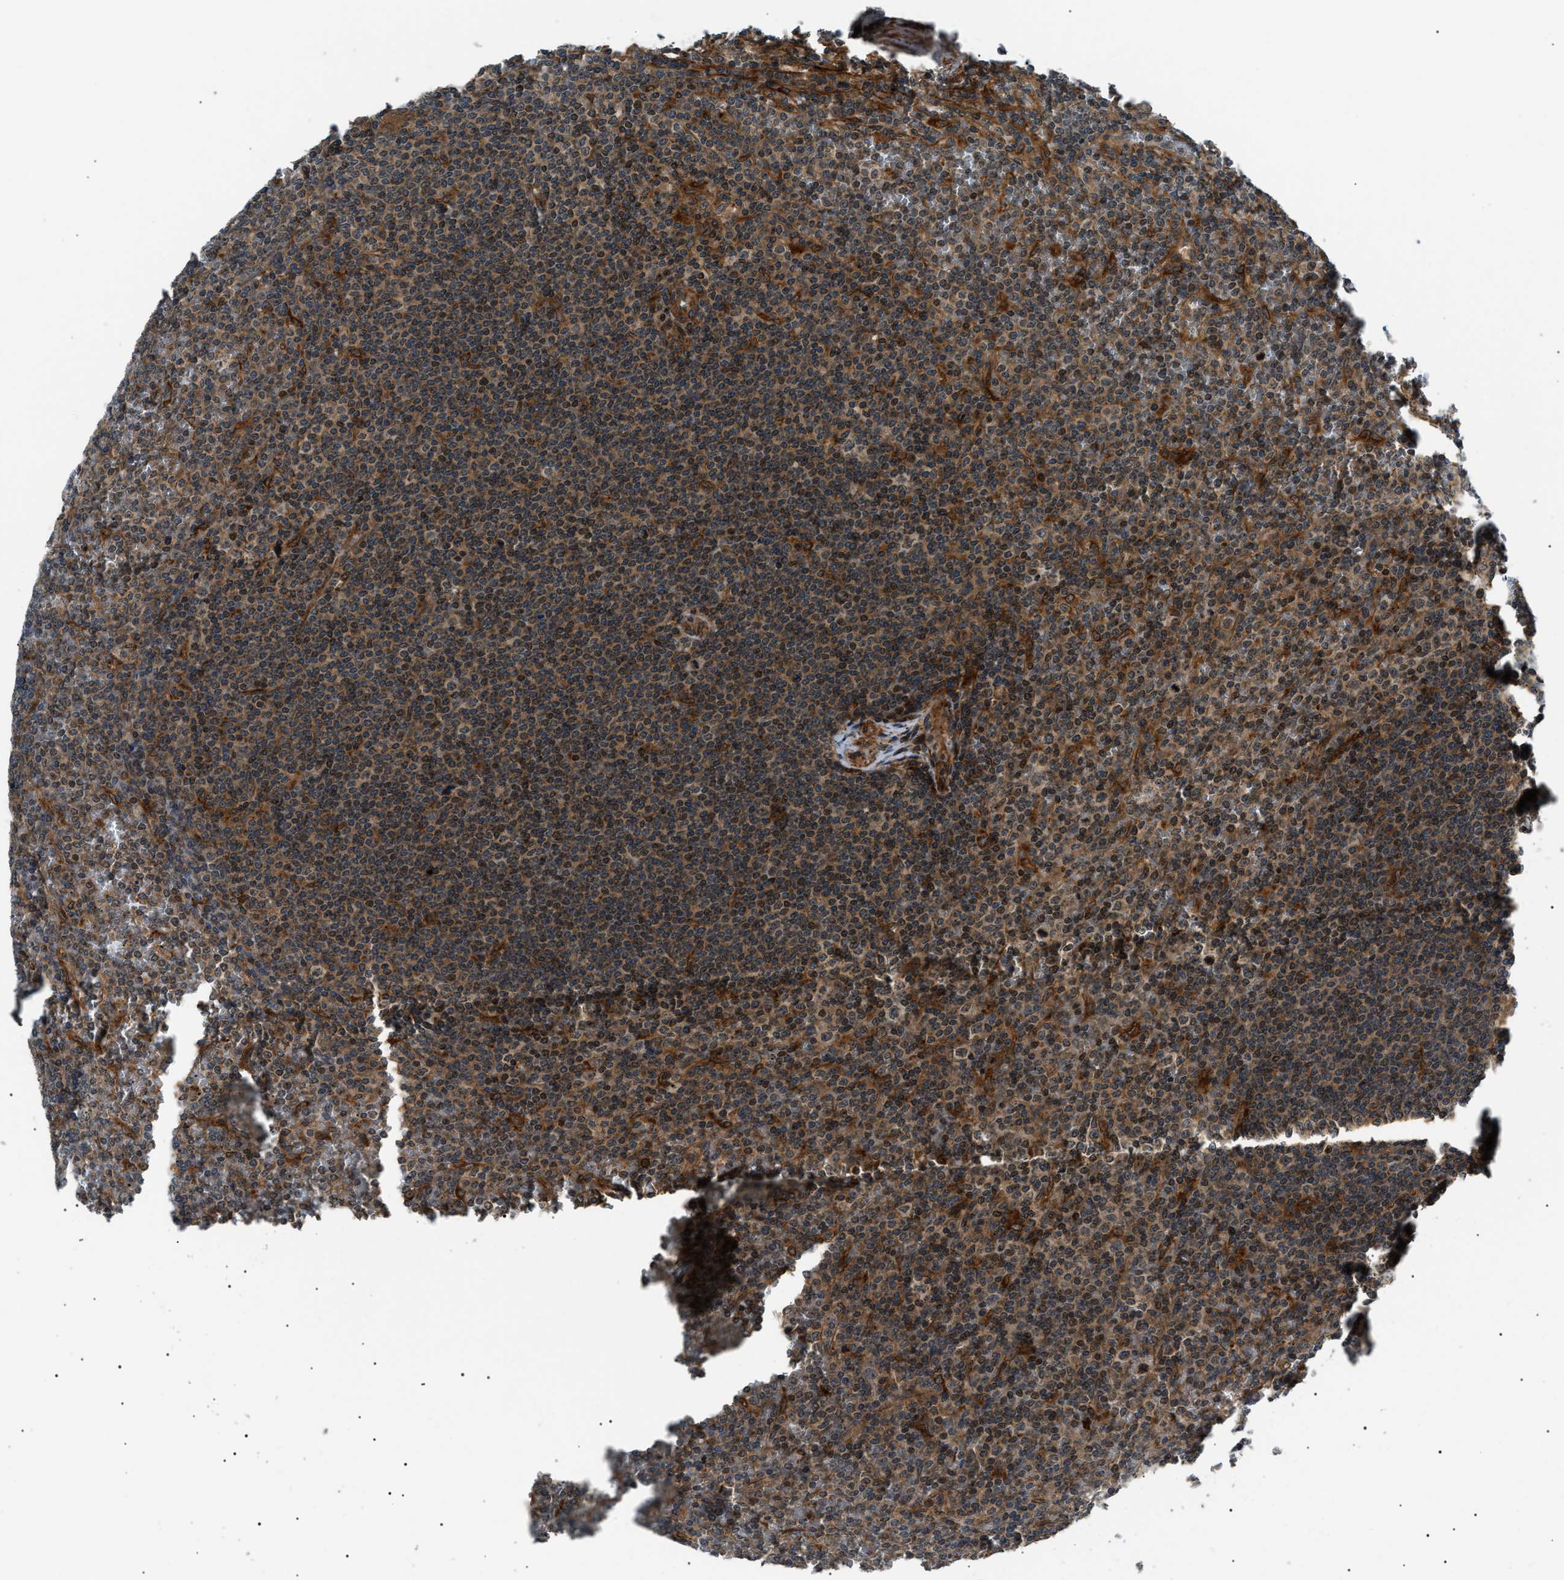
{"staining": {"intensity": "moderate", "quantity": ">75%", "location": "cytoplasmic/membranous"}, "tissue": "lymphoma", "cell_type": "Tumor cells", "image_type": "cancer", "snomed": [{"axis": "morphology", "description": "Malignant lymphoma, non-Hodgkin's type, Low grade"}, {"axis": "topography", "description": "Spleen"}], "caption": "The image displays staining of lymphoma, revealing moderate cytoplasmic/membranous protein positivity (brown color) within tumor cells.", "gene": "ATP6AP1", "patient": {"sex": "female", "age": 19}}